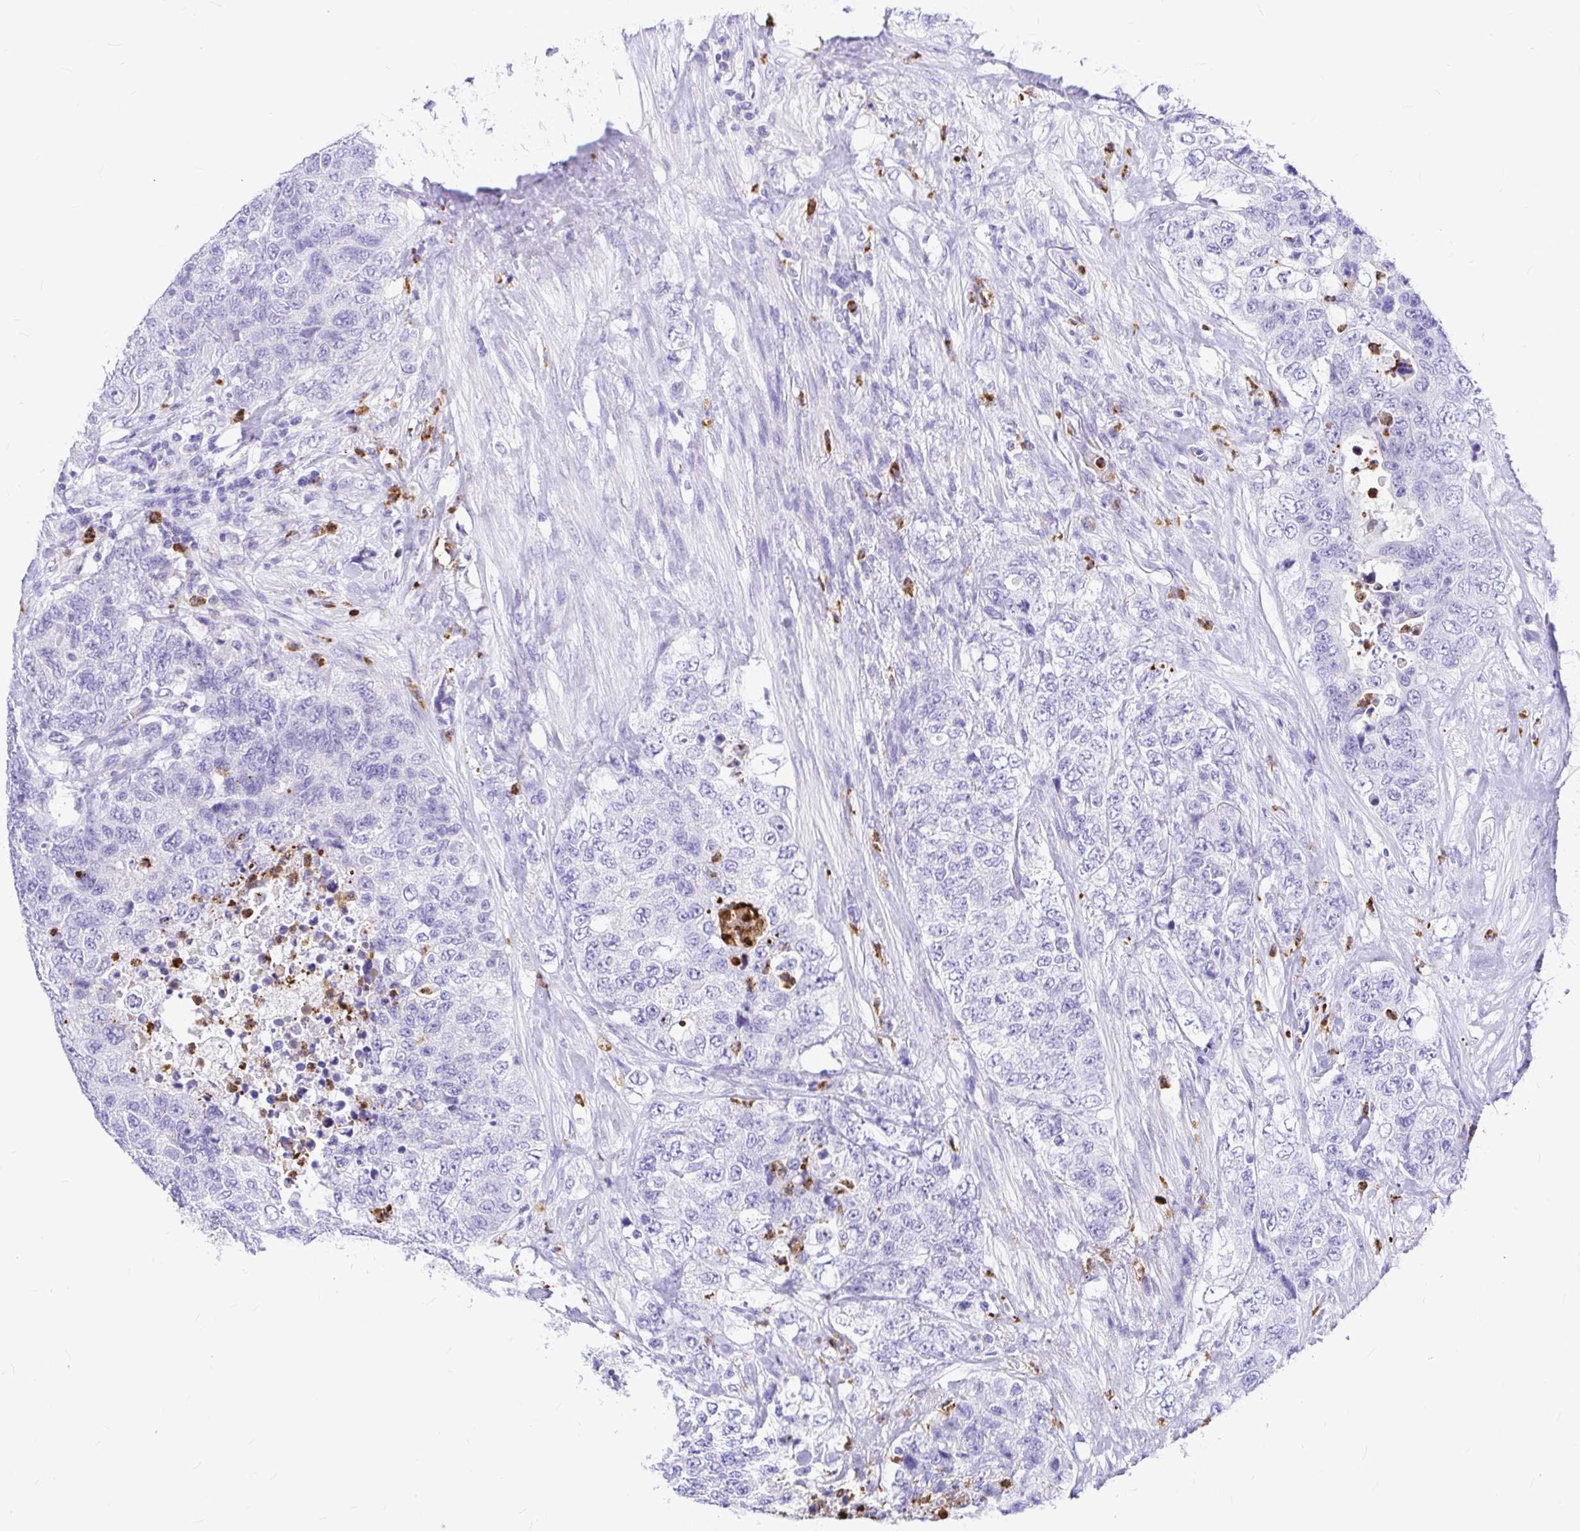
{"staining": {"intensity": "negative", "quantity": "none", "location": "none"}, "tissue": "urothelial cancer", "cell_type": "Tumor cells", "image_type": "cancer", "snomed": [{"axis": "morphology", "description": "Urothelial carcinoma, High grade"}, {"axis": "topography", "description": "Urinary bladder"}], "caption": "High-grade urothelial carcinoma was stained to show a protein in brown. There is no significant expression in tumor cells.", "gene": "CLEC1B", "patient": {"sex": "female", "age": 78}}